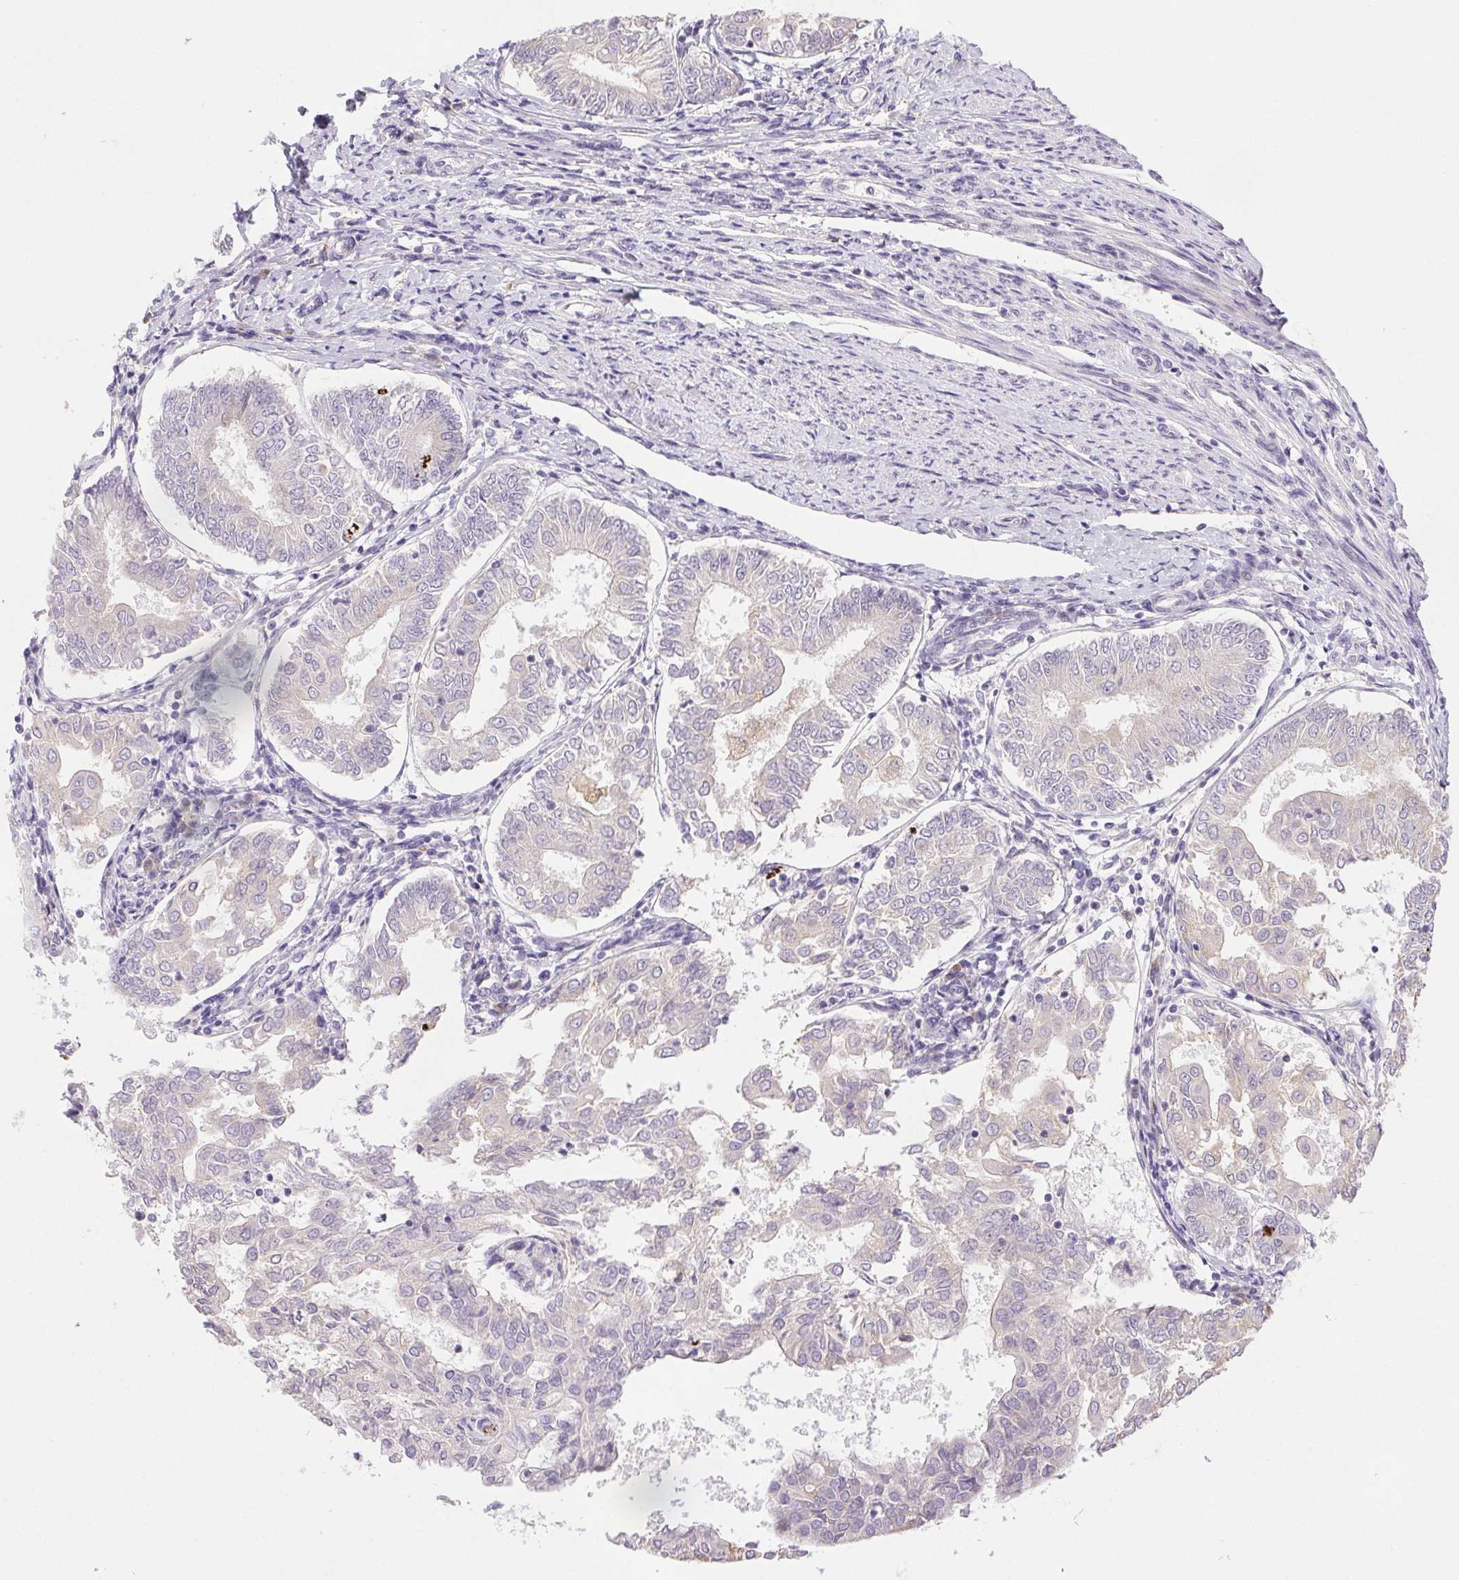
{"staining": {"intensity": "weak", "quantity": "<25%", "location": "cytoplasmic/membranous"}, "tissue": "endometrial cancer", "cell_type": "Tumor cells", "image_type": "cancer", "snomed": [{"axis": "morphology", "description": "Adenocarcinoma, NOS"}, {"axis": "topography", "description": "Endometrium"}], "caption": "Tumor cells are negative for brown protein staining in endometrial cancer.", "gene": "LRRTM1", "patient": {"sex": "female", "age": 68}}